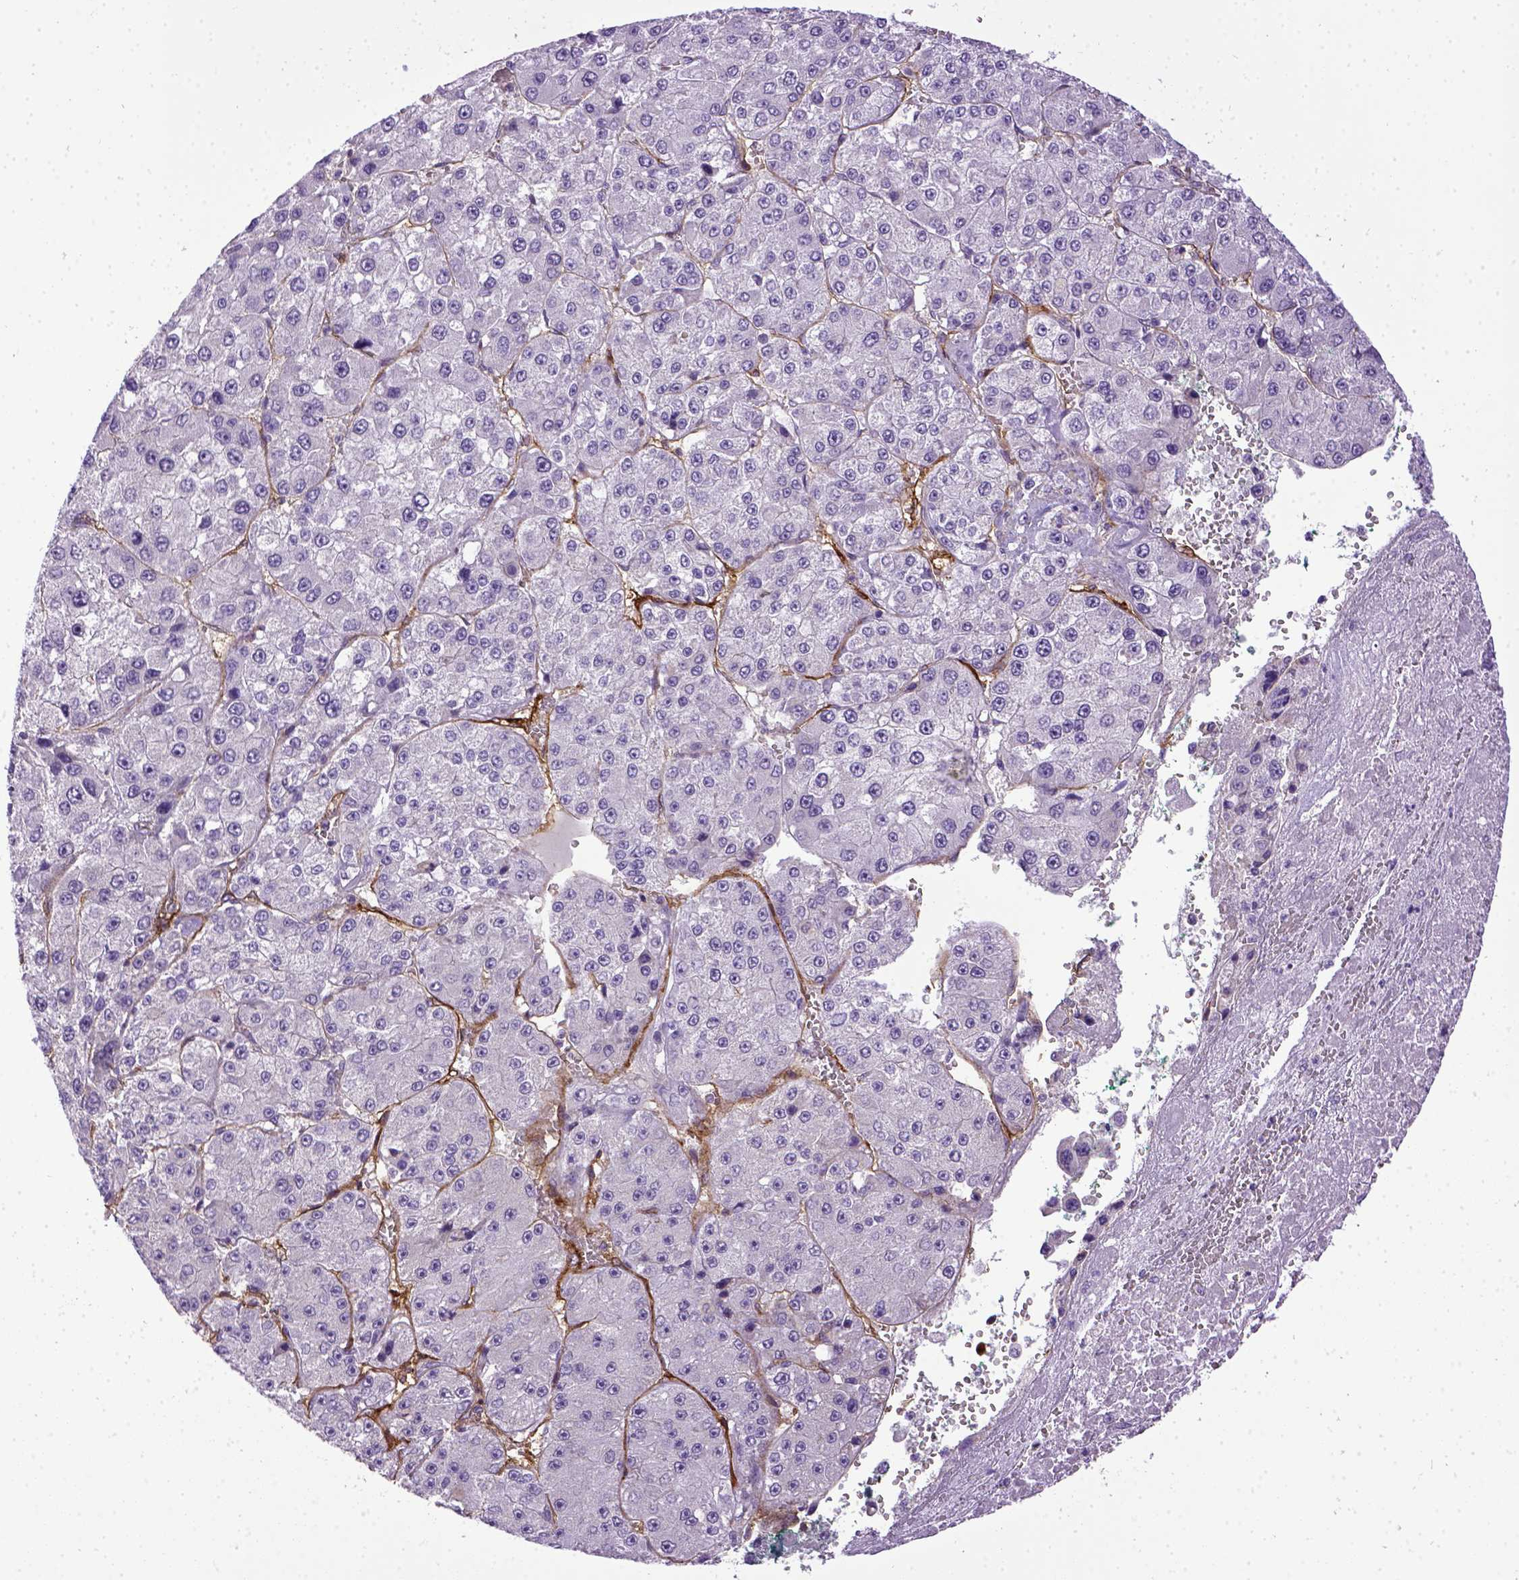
{"staining": {"intensity": "negative", "quantity": "none", "location": "none"}, "tissue": "liver cancer", "cell_type": "Tumor cells", "image_type": "cancer", "snomed": [{"axis": "morphology", "description": "Carcinoma, Hepatocellular, NOS"}, {"axis": "topography", "description": "Liver"}], "caption": "Liver cancer (hepatocellular carcinoma) was stained to show a protein in brown. There is no significant expression in tumor cells.", "gene": "ENG", "patient": {"sex": "female", "age": 73}}